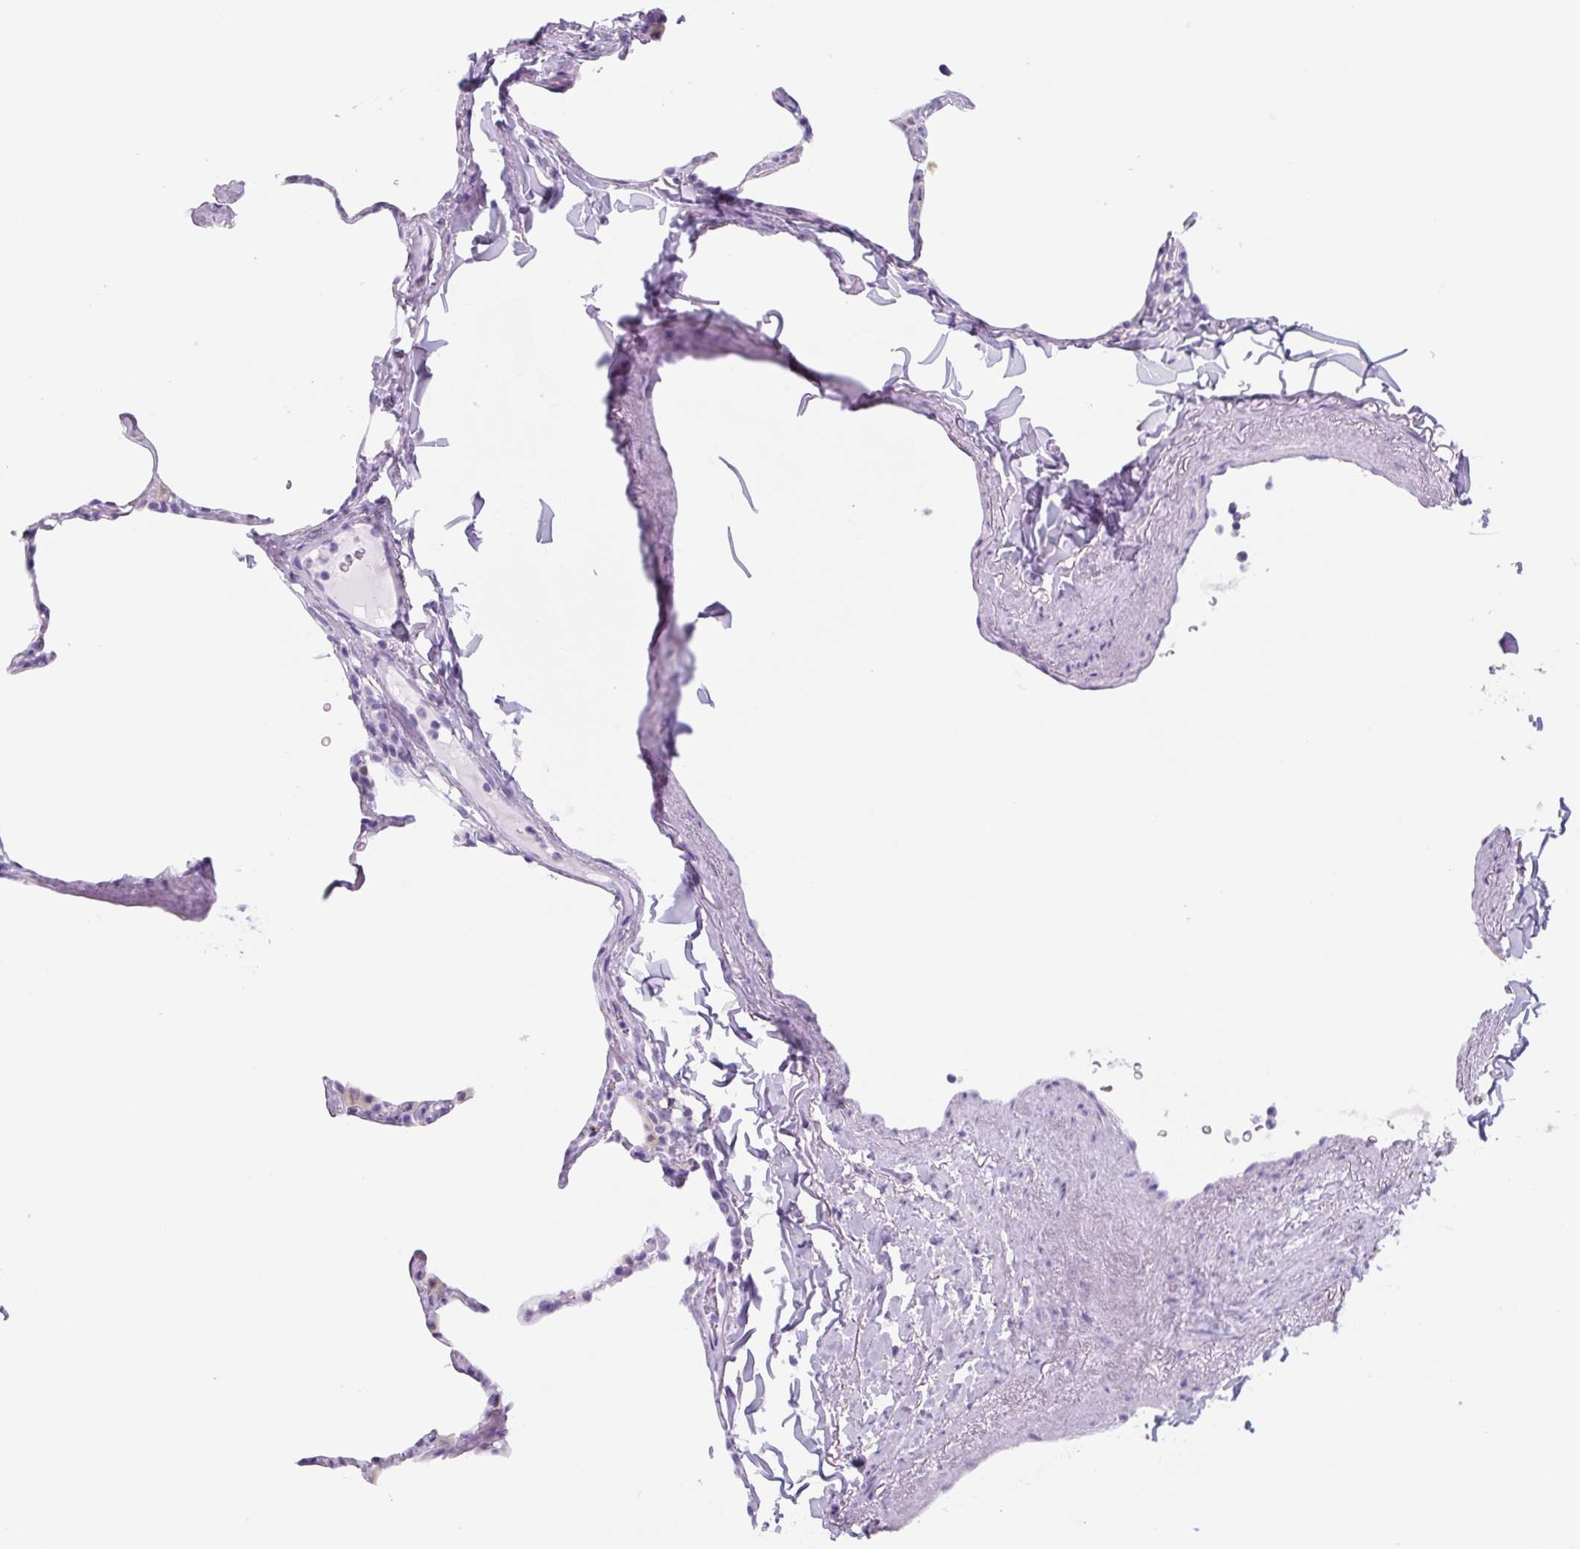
{"staining": {"intensity": "negative", "quantity": "none", "location": "none"}, "tissue": "lung", "cell_type": "Alveolar cells", "image_type": "normal", "snomed": [{"axis": "morphology", "description": "Normal tissue, NOS"}, {"axis": "topography", "description": "Lung"}], "caption": "Normal lung was stained to show a protein in brown. There is no significant expression in alveolar cells.", "gene": "TNFRSF8", "patient": {"sex": "male", "age": 65}}